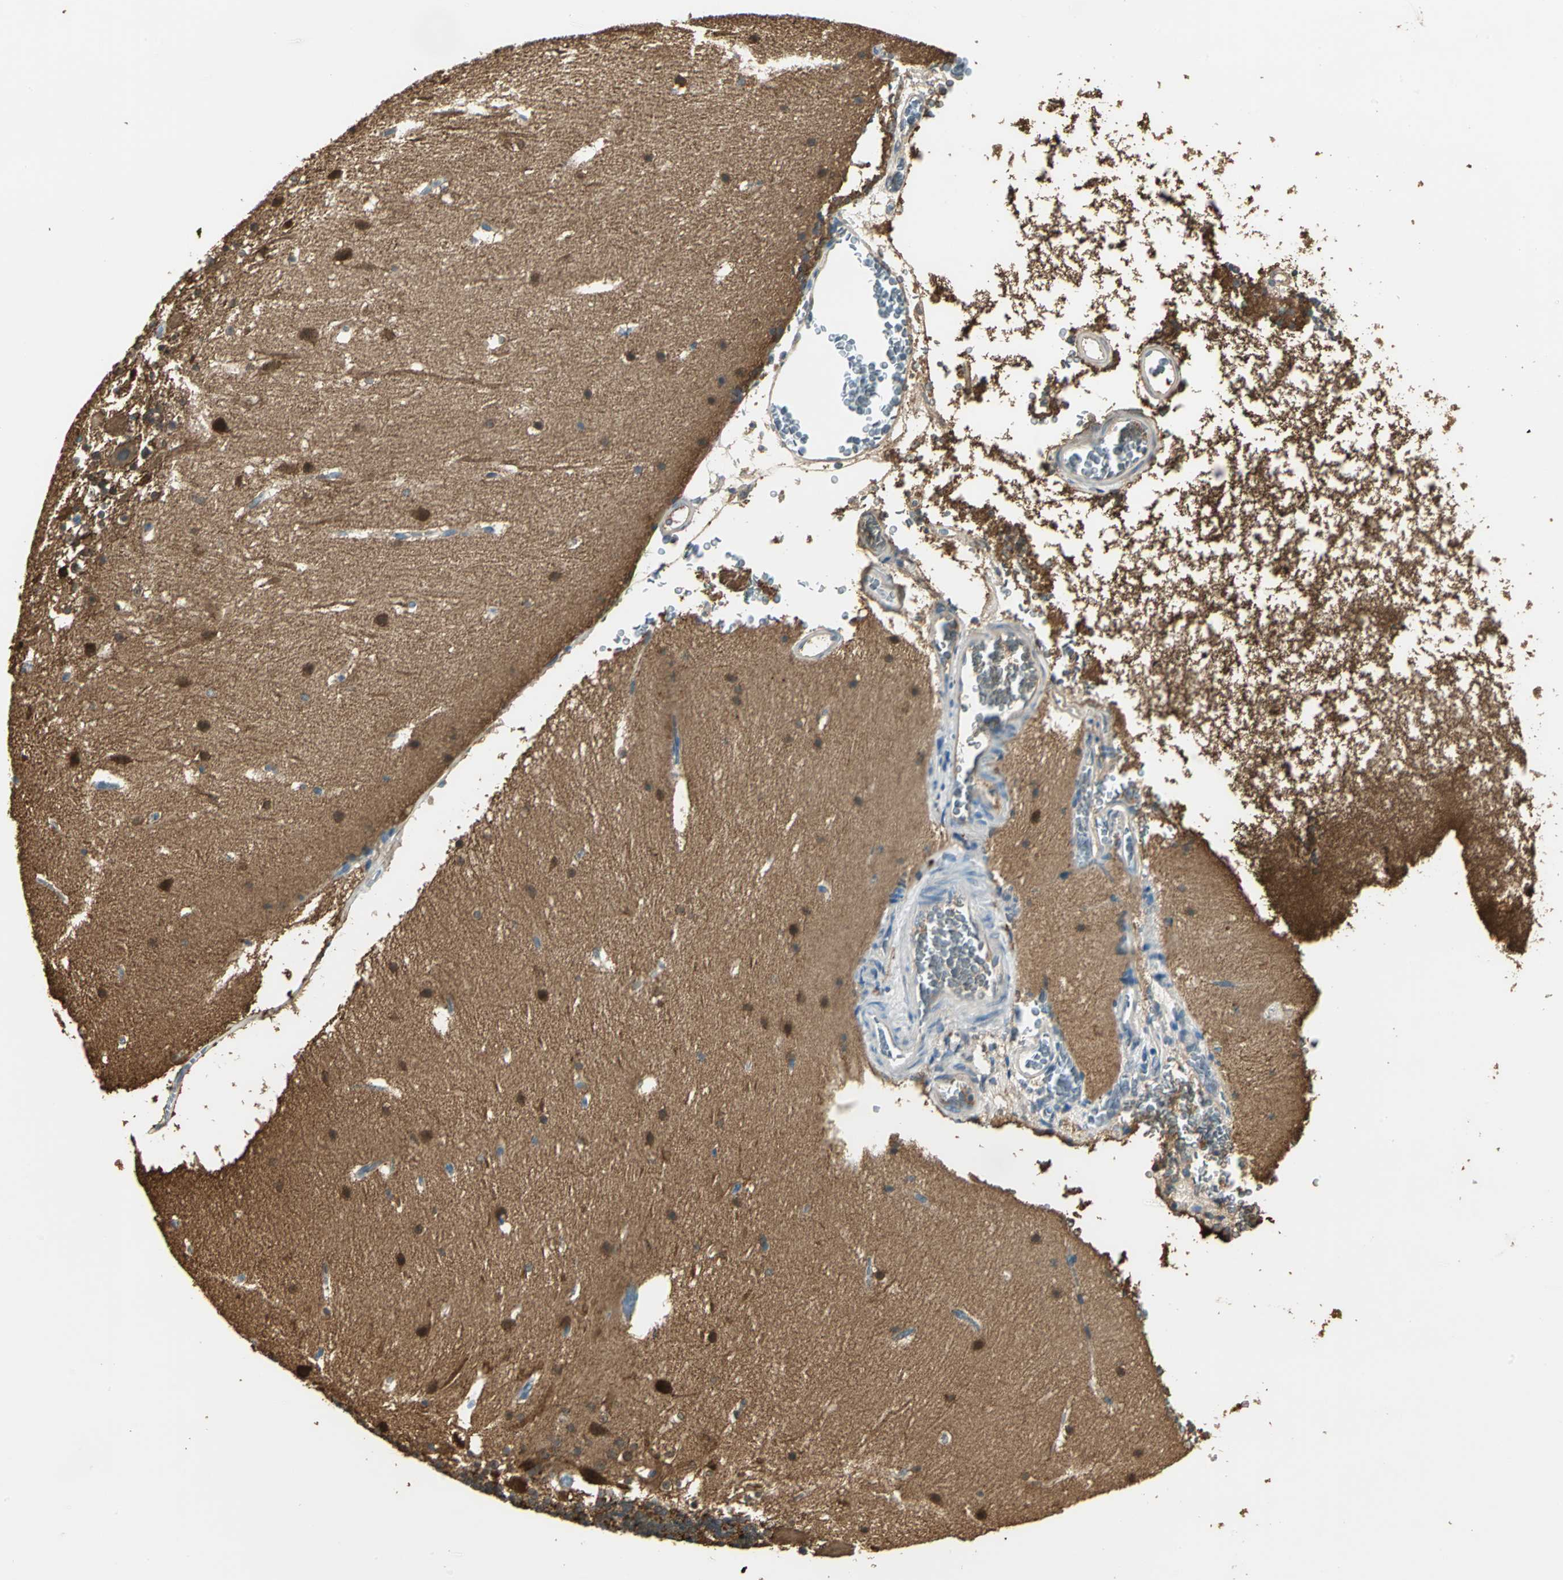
{"staining": {"intensity": "strong", "quantity": "<25%", "location": "cytoplasmic/membranous"}, "tissue": "cerebellum", "cell_type": "Cells in granular layer", "image_type": "normal", "snomed": [{"axis": "morphology", "description": "Normal tissue, NOS"}, {"axis": "topography", "description": "Cerebellum"}], "caption": "A histopathology image of cerebellum stained for a protein reveals strong cytoplasmic/membranous brown staining in cells in granular layer.", "gene": "UCHL1", "patient": {"sex": "male", "age": 45}}